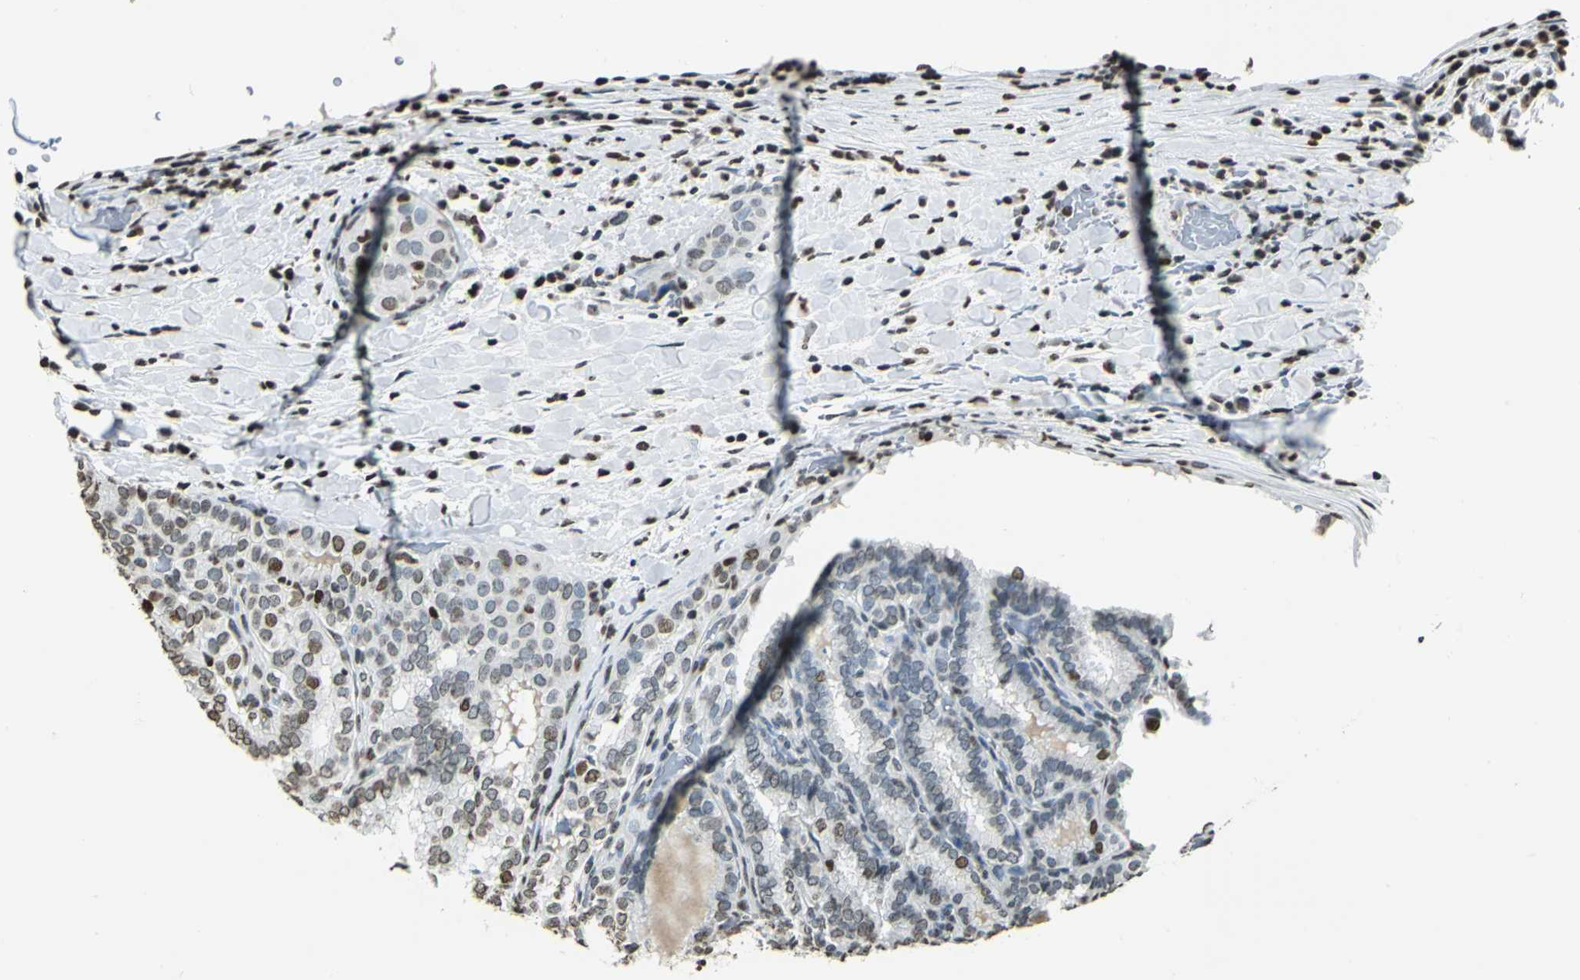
{"staining": {"intensity": "weak", "quantity": "25%-75%", "location": "nuclear"}, "tissue": "thyroid cancer", "cell_type": "Tumor cells", "image_type": "cancer", "snomed": [{"axis": "morphology", "description": "Papillary adenocarcinoma, NOS"}, {"axis": "topography", "description": "Thyroid gland"}], "caption": "This histopathology image reveals thyroid papillary adenocarcinoma stained with immunohistochemistry to label a protein in brown. The nuclear of tumor cells show weak positivity for the protein. Nuclei are counter-stained blue.", "gene": "MCM4", "patient": {"sex": "female", "age": 30}}